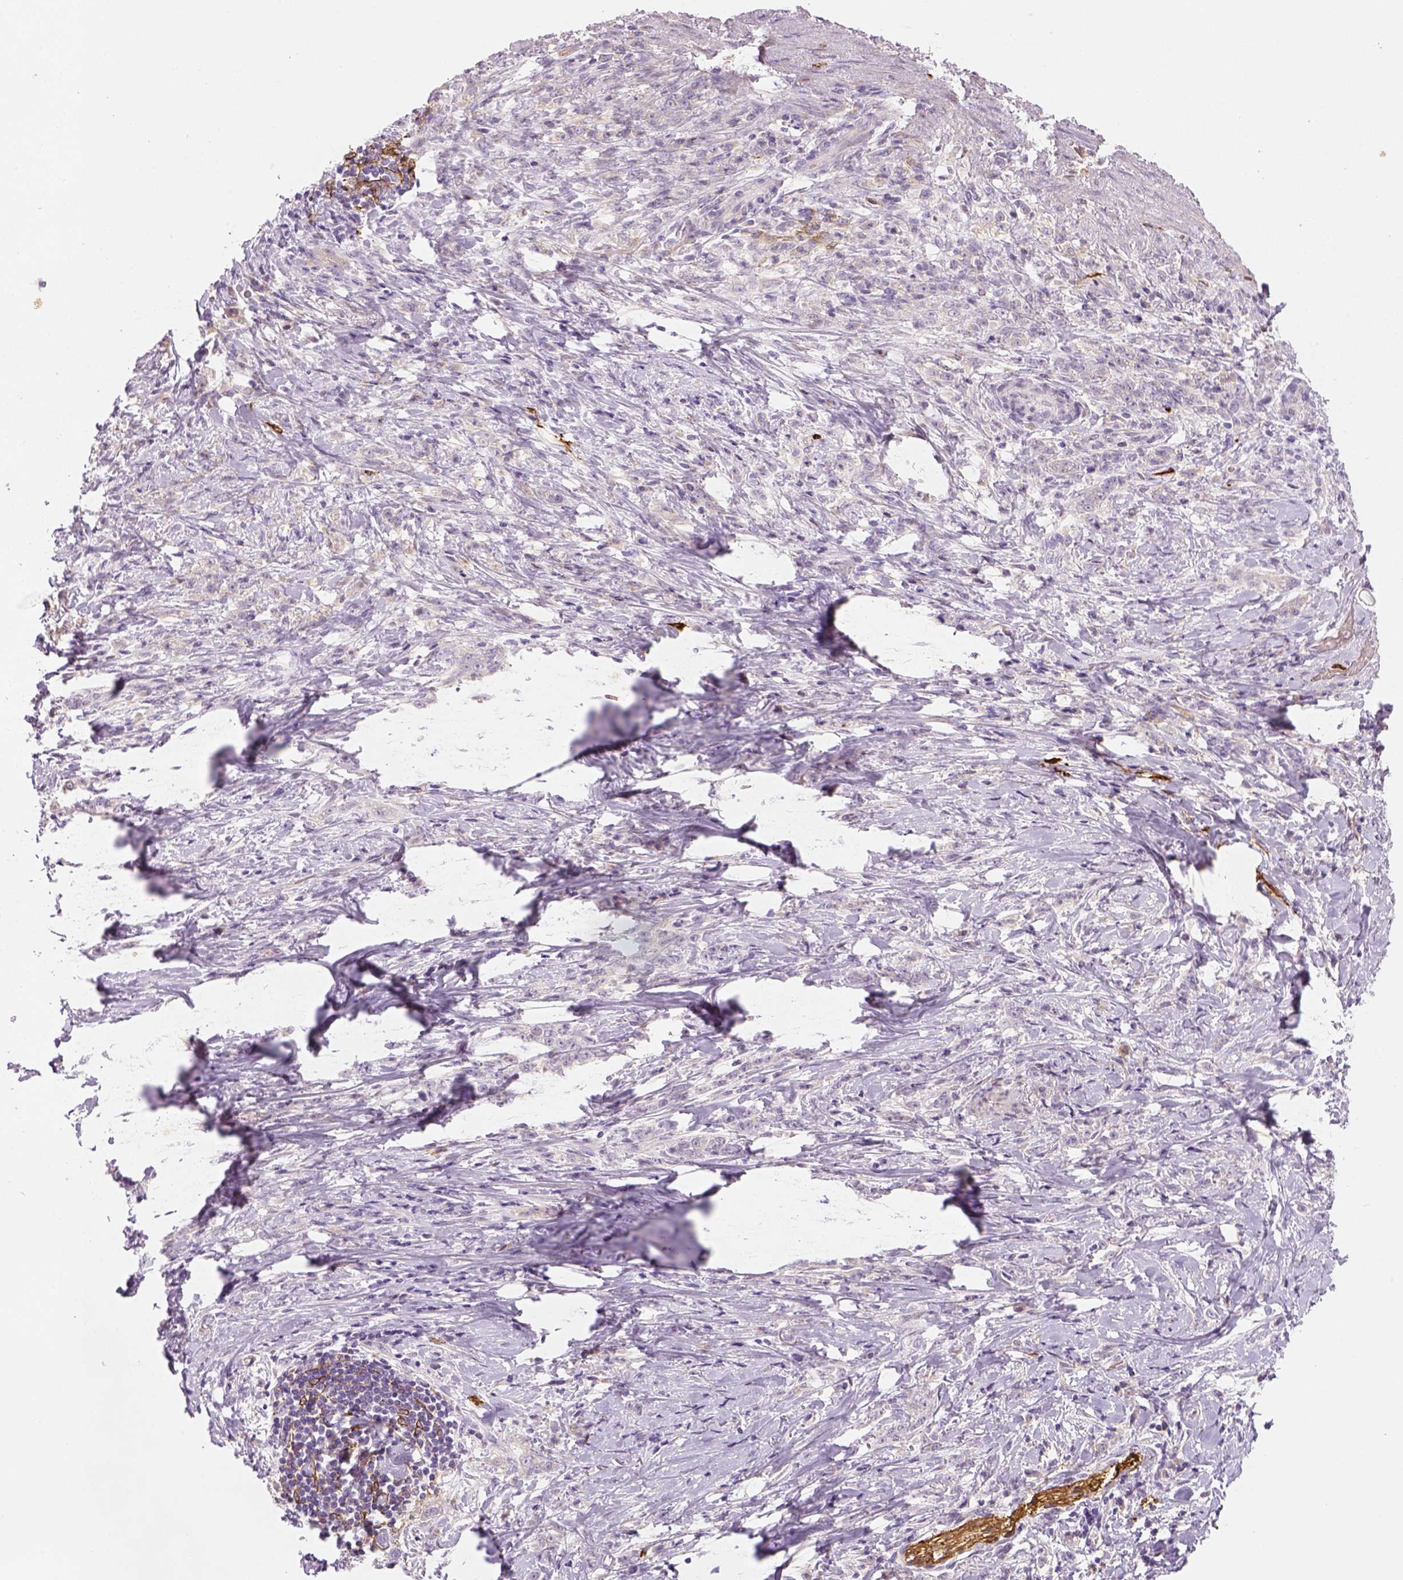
{"staining": {"intensity": "negative", "quantity": "none", "location": "none"}, "tissue": "stomach cancer", "cell_type": "Tumor cells", "image_type": "cancer", "snomed": [{"axis": "morphology", "description": "Adenocarcinoma, NOS"}, {"axis": "topography", "description": "Stomach, lower"}], "caption": "Immunohistochemistry histopathology image of neoplastic tissue: stomach adenocarcinoma stained with DAB (3,3'-diaminobenzidine) displays no significant protein expression in tumor cells.", "gene": "CACNB1", "patient": {"sex": "male", "age": 88}}